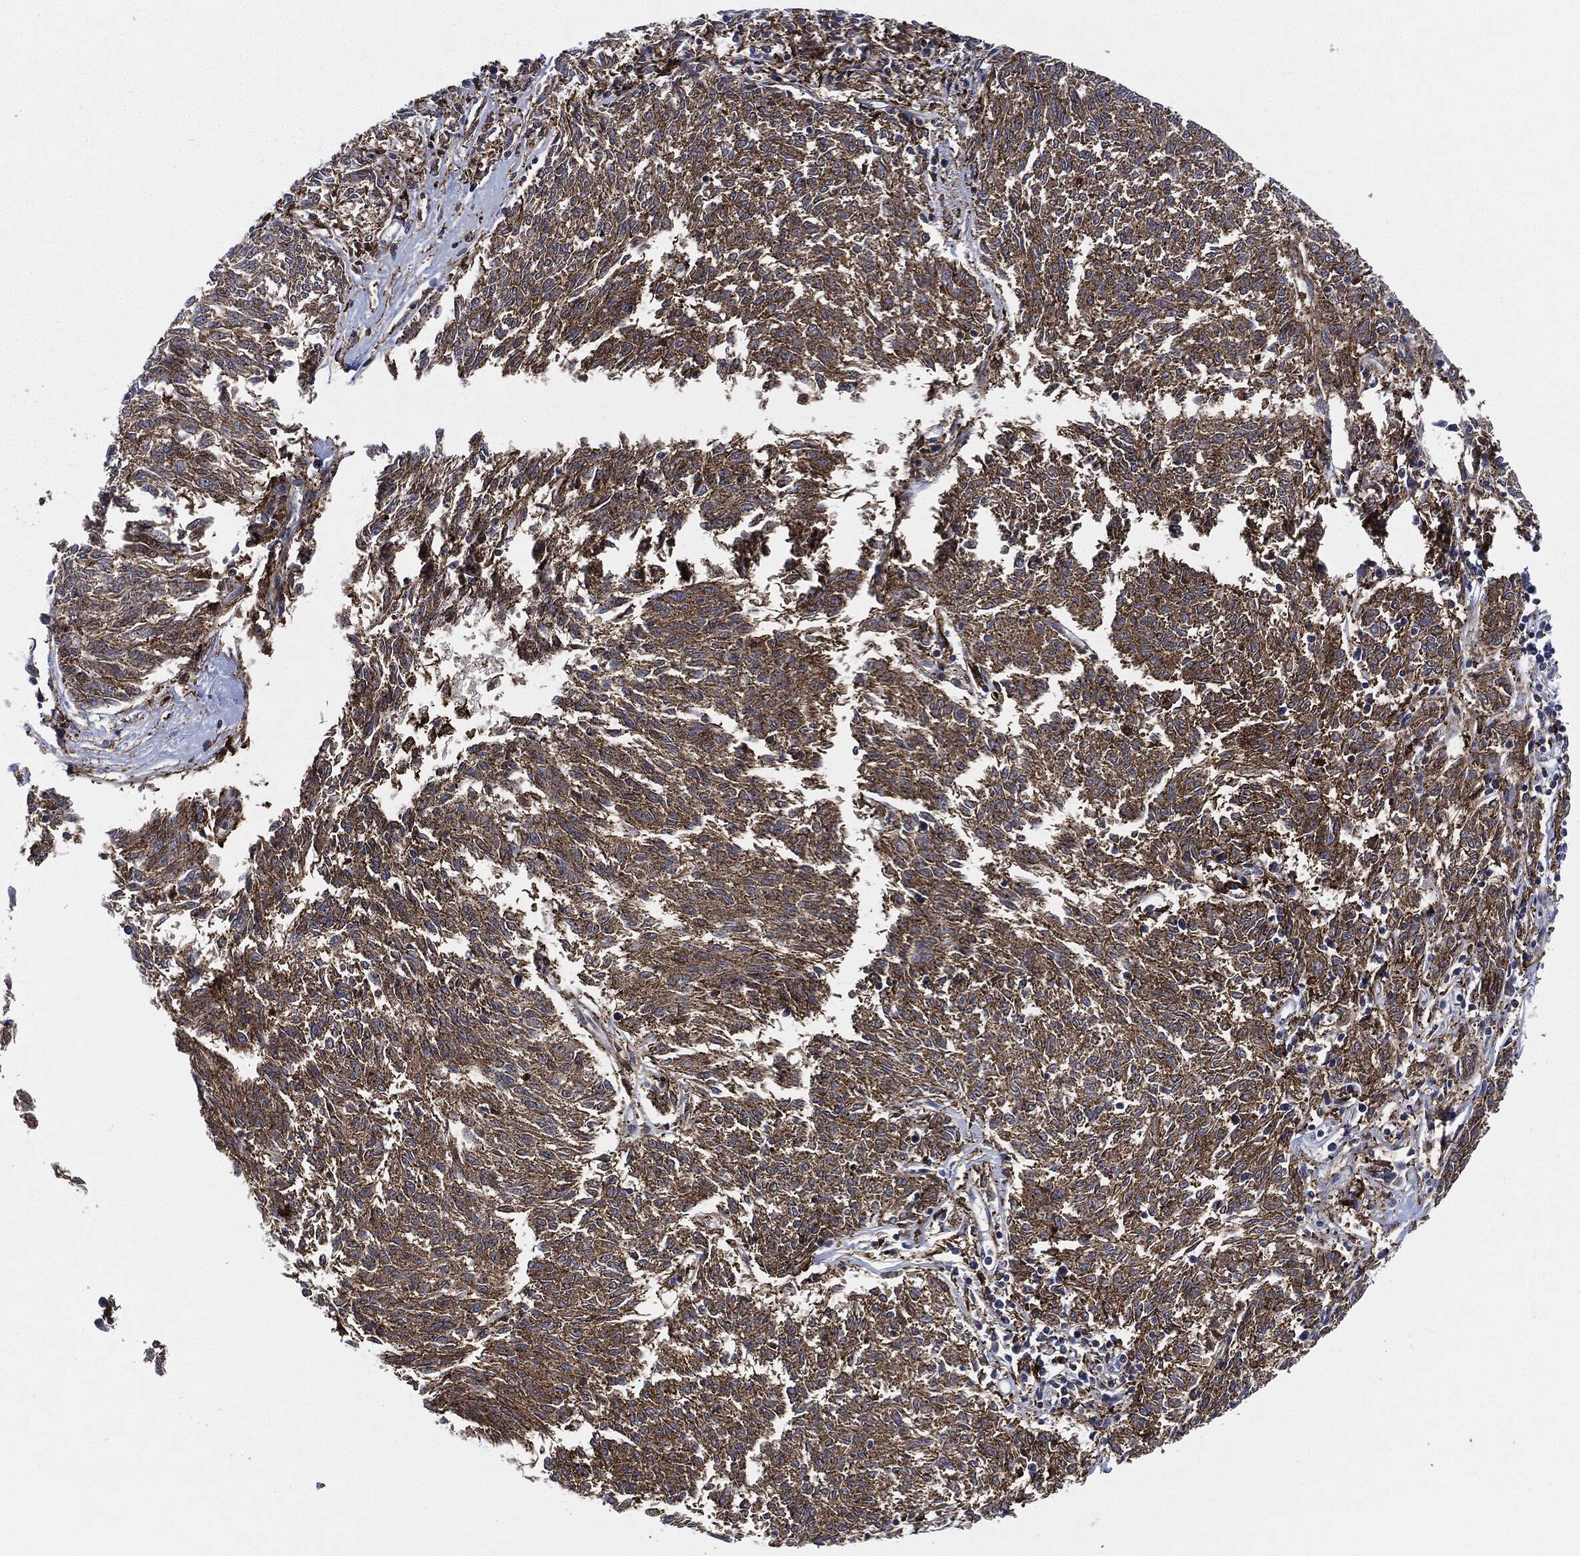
{"staining": {"intensity": "moderate", "quantity": ">75%", "location": "cytoplasmic/membranous"}, "tissue": "melanoma", "cell_type": "Tumor cells", "image_type": "cancer", "snomed": [{"axis": "morphology", "description": "Malignant melanoma, NOS"}, {"axis": "topography", "description": "Skin"}], "caption": "Brown immunohistochemical staining in malignant melanoma shows moderate cytoplasmic/membranous staining in approximately >75% of tumor cells. (DAB = brown stain, brightfield microscopy at high magnification).", "gene": "NANOS3", "patient": {"sex": "female", "age": 72}}